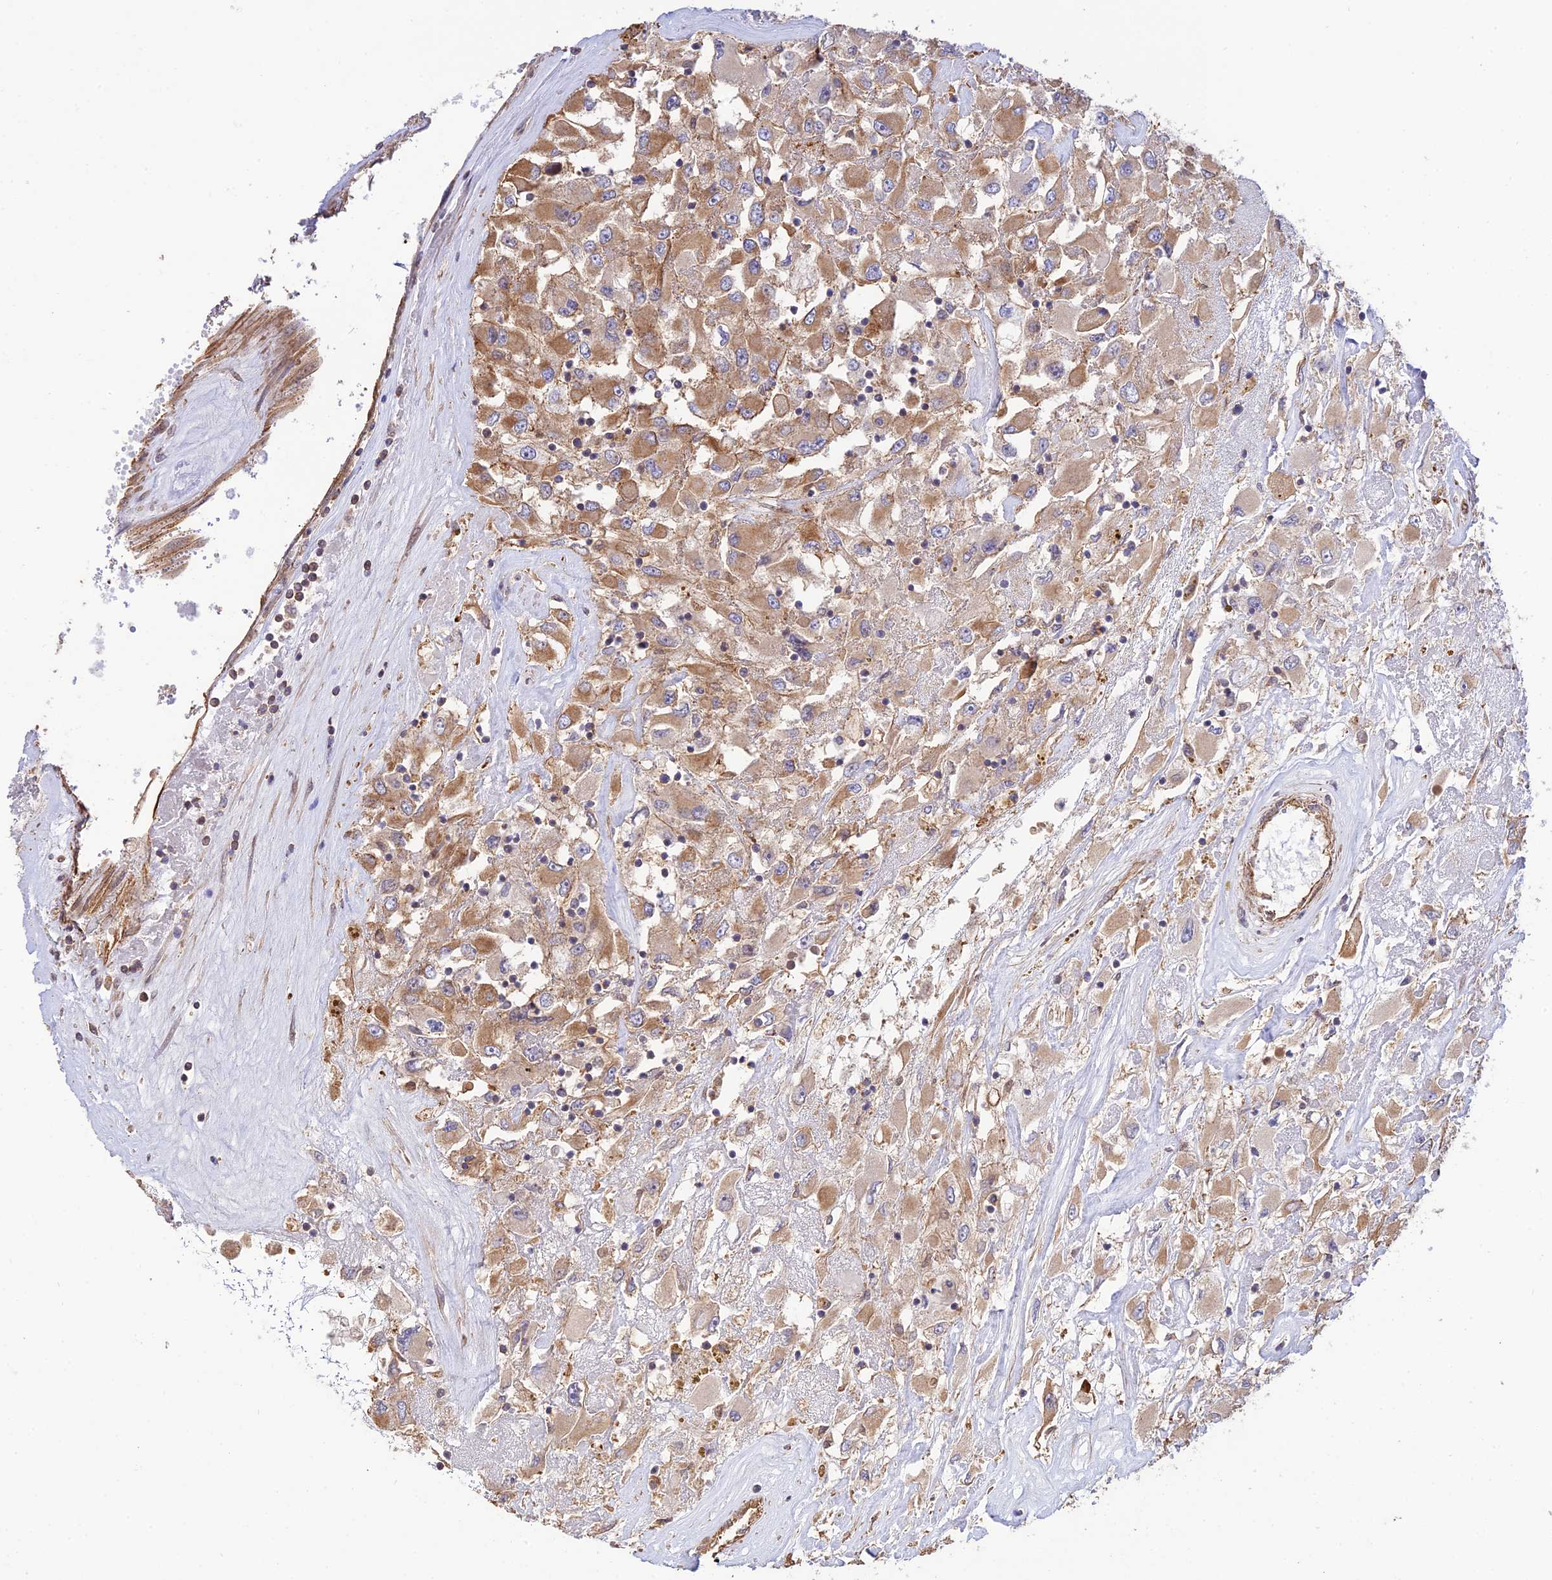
{"staining": {"intensity": "moderate", "quantity": ">75%", "location": "cytoplasmic/membranous"}, "tissue": "renal cancer", "cell_type": "Tumor cells", "image_type": "cancer", "snomed": [{"axis": "morphology", "description": "Adenocarcinoma, NOS"}, {"axis": "topography", "description": "Kidney"}], "caption": "Immunohistochemistry image of neoplastic tissue: human renal cancer (adenocarcinoma) stained using immunohistochemistry (IHC) displays medium levels of moderate protein expression localized specifically in the cytoplasmic/membranous of tumor cells, appearing as a cytoplasmic/membranous brown color.", "gene": "HOMER2", "patient": {"sex": "female", "age": 52}}